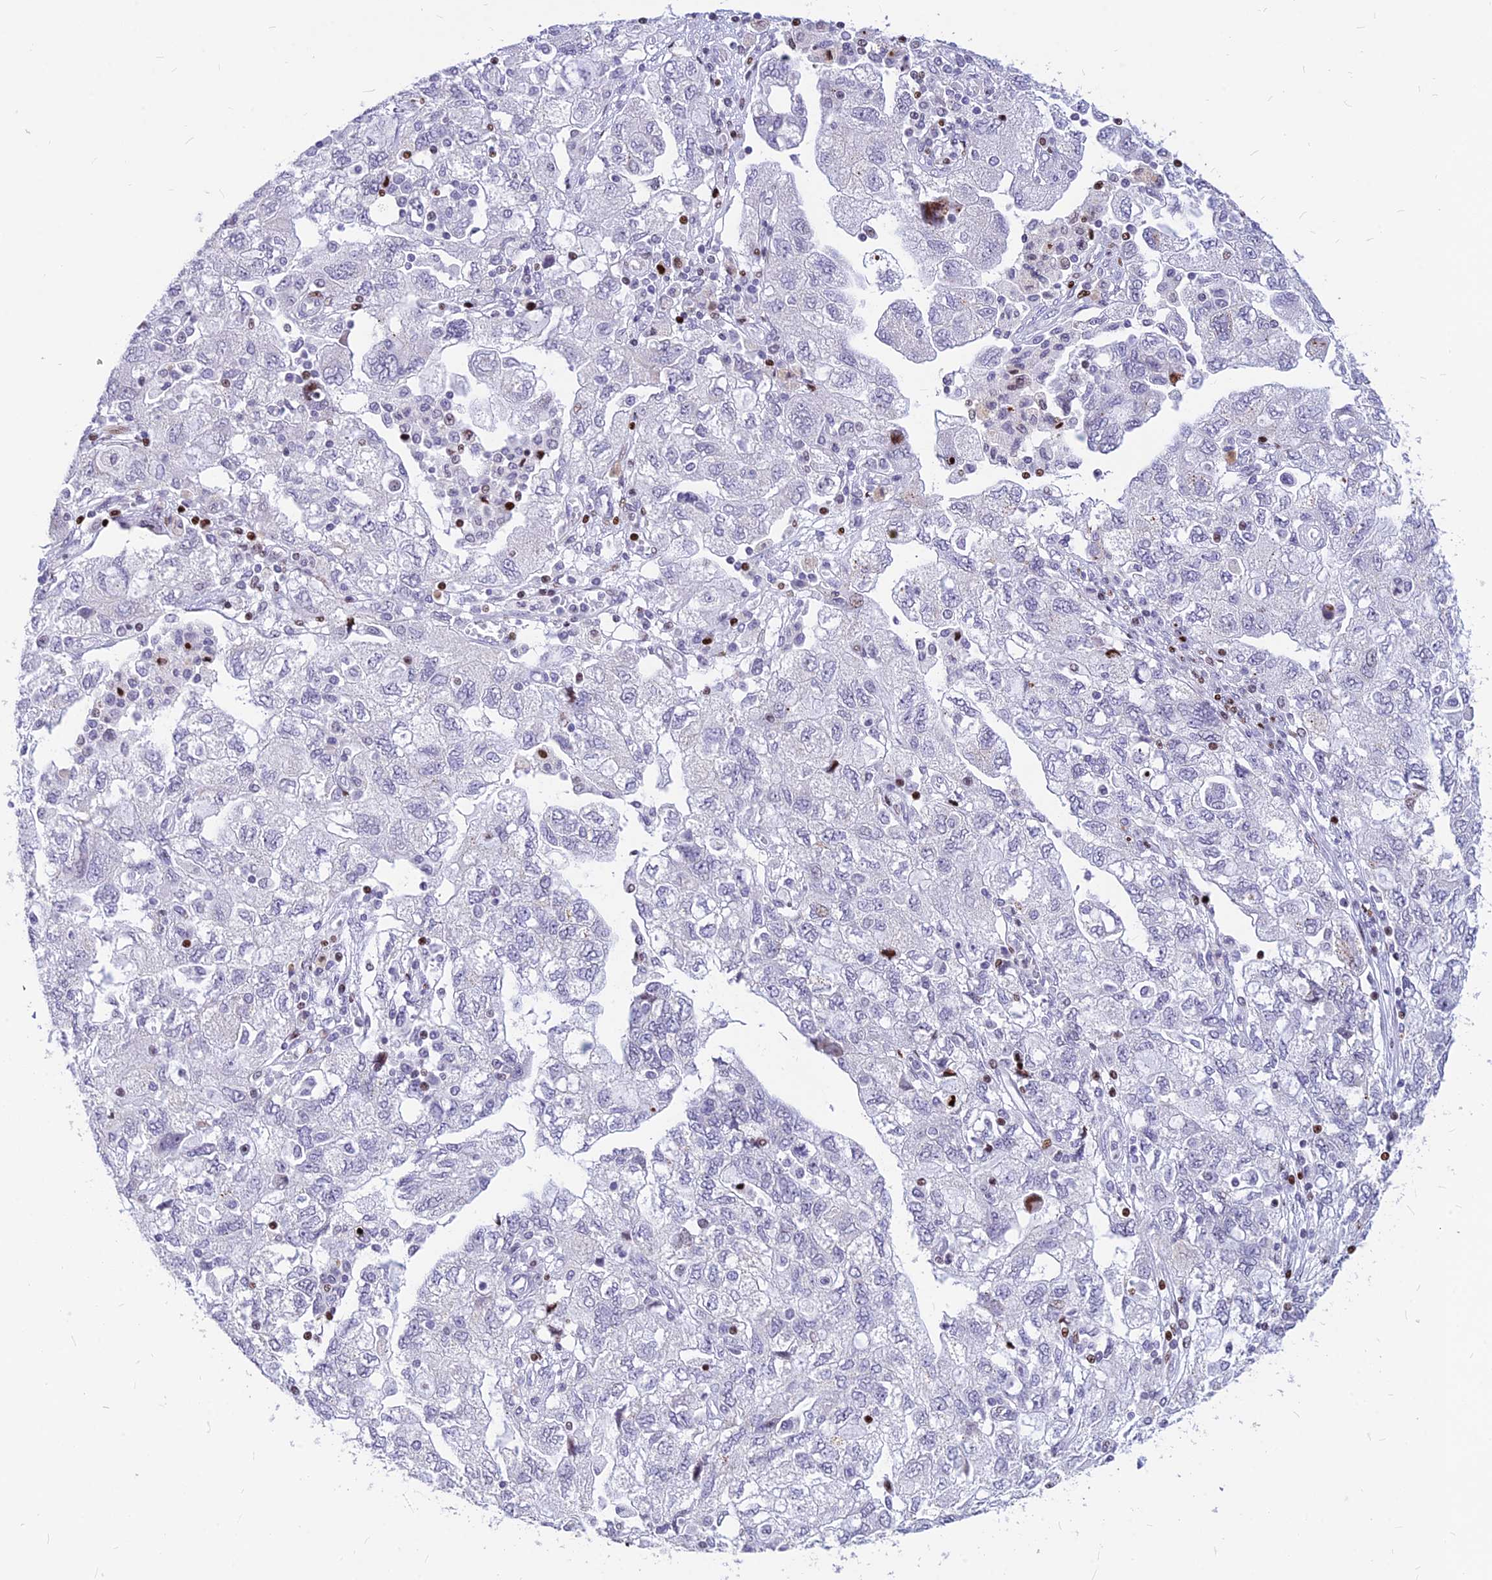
{"staining": {"intensity": "negative", "quantity": "none", "location": "none"}, "tissue": "ovarian cancer", "cell_type": "Tumor cells", "image_type": "cancer", "snomed": [{"axis": "morphology", "description": "Carcinoma, NOS"}, {"axis": "morphology", "description": "Cystadenocarcinoma, serous, NOS"}, {"axis": "topography", "description": "Ovary"}], "caption": "Tumor cells show no significant protein expression in ovarian carcinoma. Nuclei are stained in blue.", "gene": "PRPS1", "patient": {"sex": "female", "age": 69}}